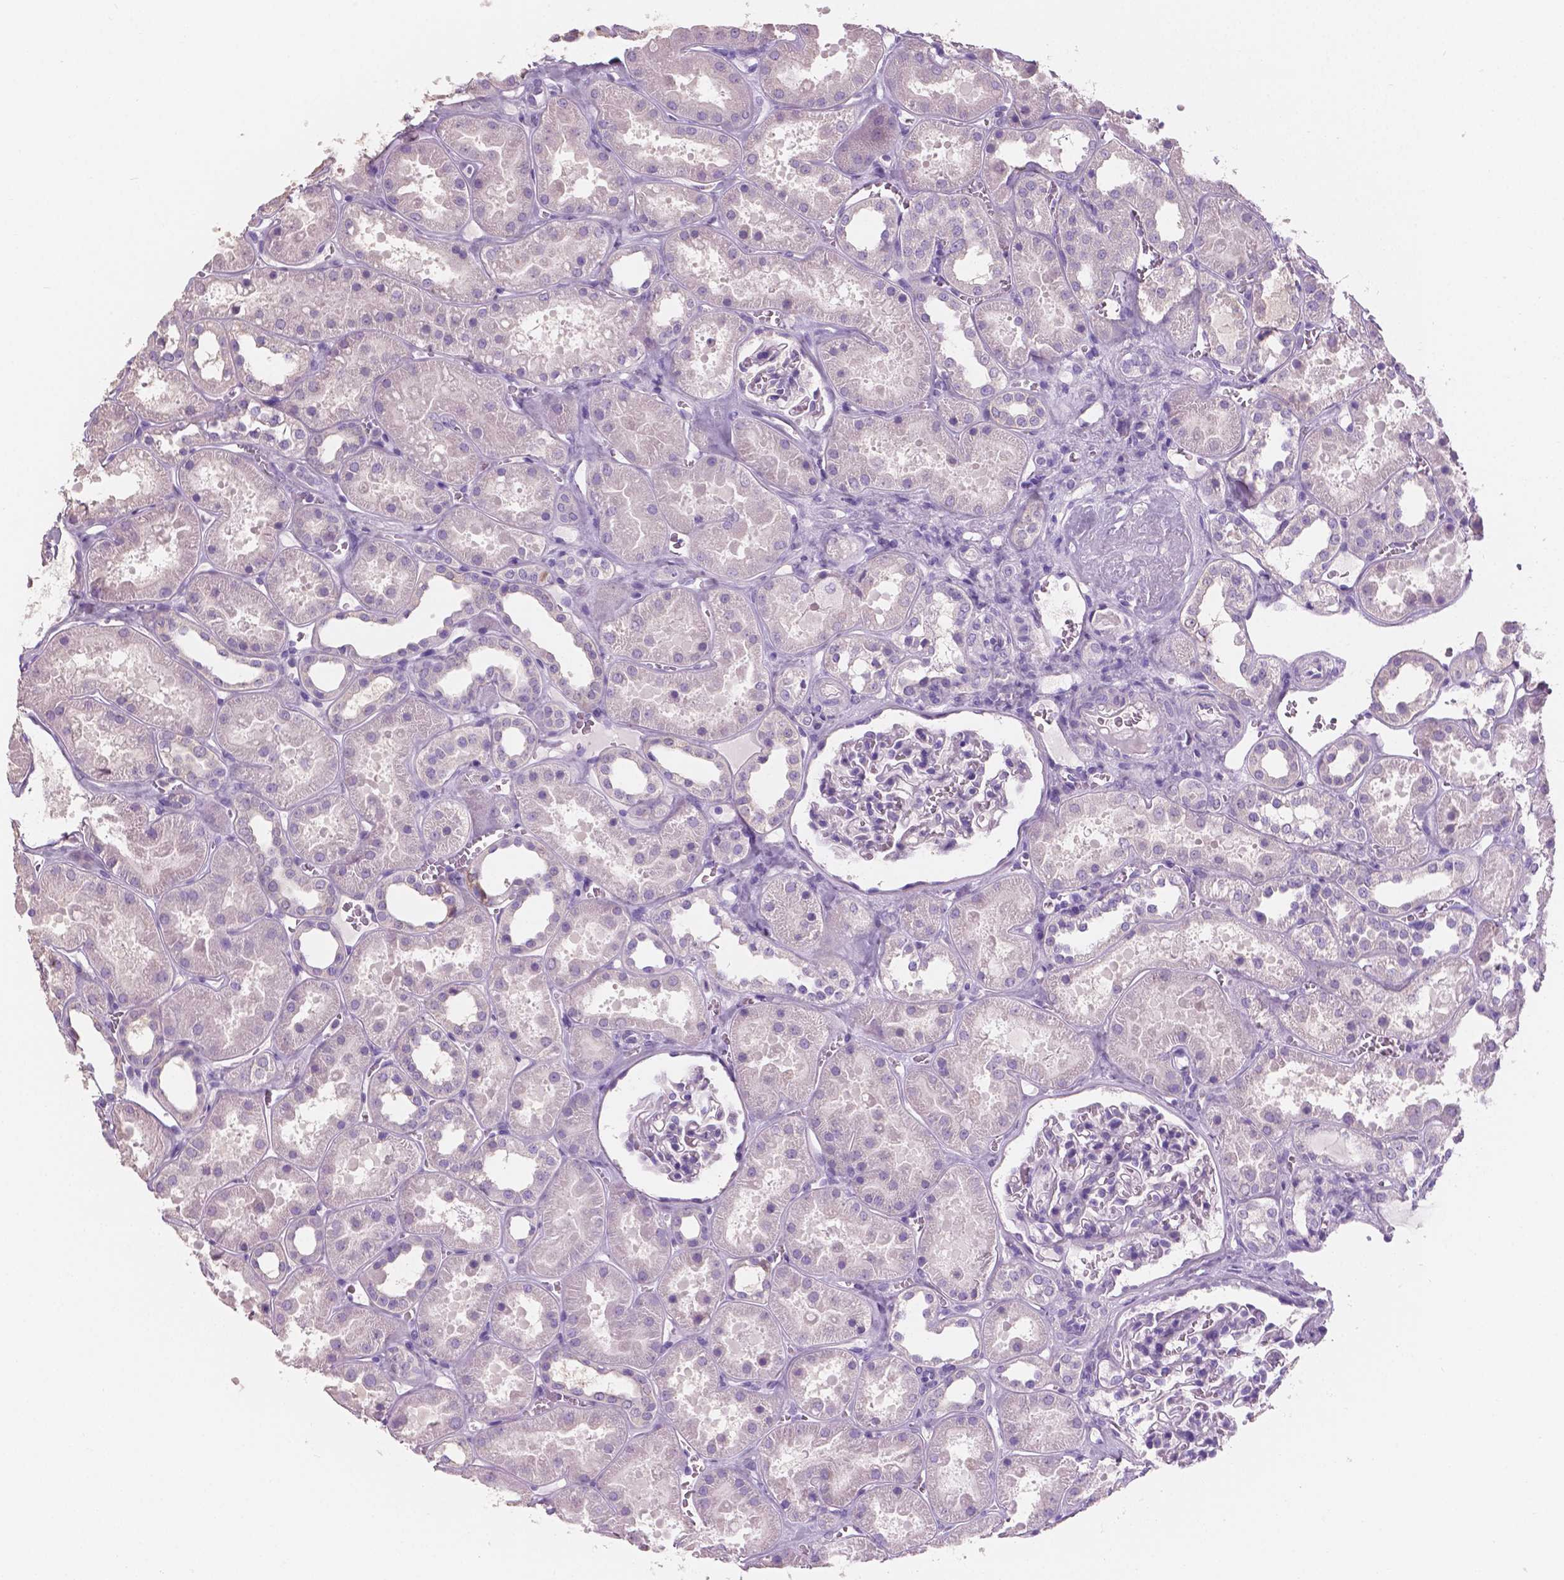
{"staining": {"intensity": "negative", "quantity": "none", "location": "none"}, "tissue": "kidney", "cell_type": "Cells in glomeruli", "image_type": "normal", "snomed": [{"axis": "morphology", "description": "Normal tissue, NOS"}, {"axis": "topography", "description": "Kidney"}], "caption": "Micrograph shows no protein staining in cells in glomeruli of unremarkable kidney. The staining is performed using DAB (3,3'-diaminobenzidine) brown chromogen with nuclei counter-stained in using hematoxylin.", "gene": "SBSN", "patient": {"sex": "female", "age": 41}}